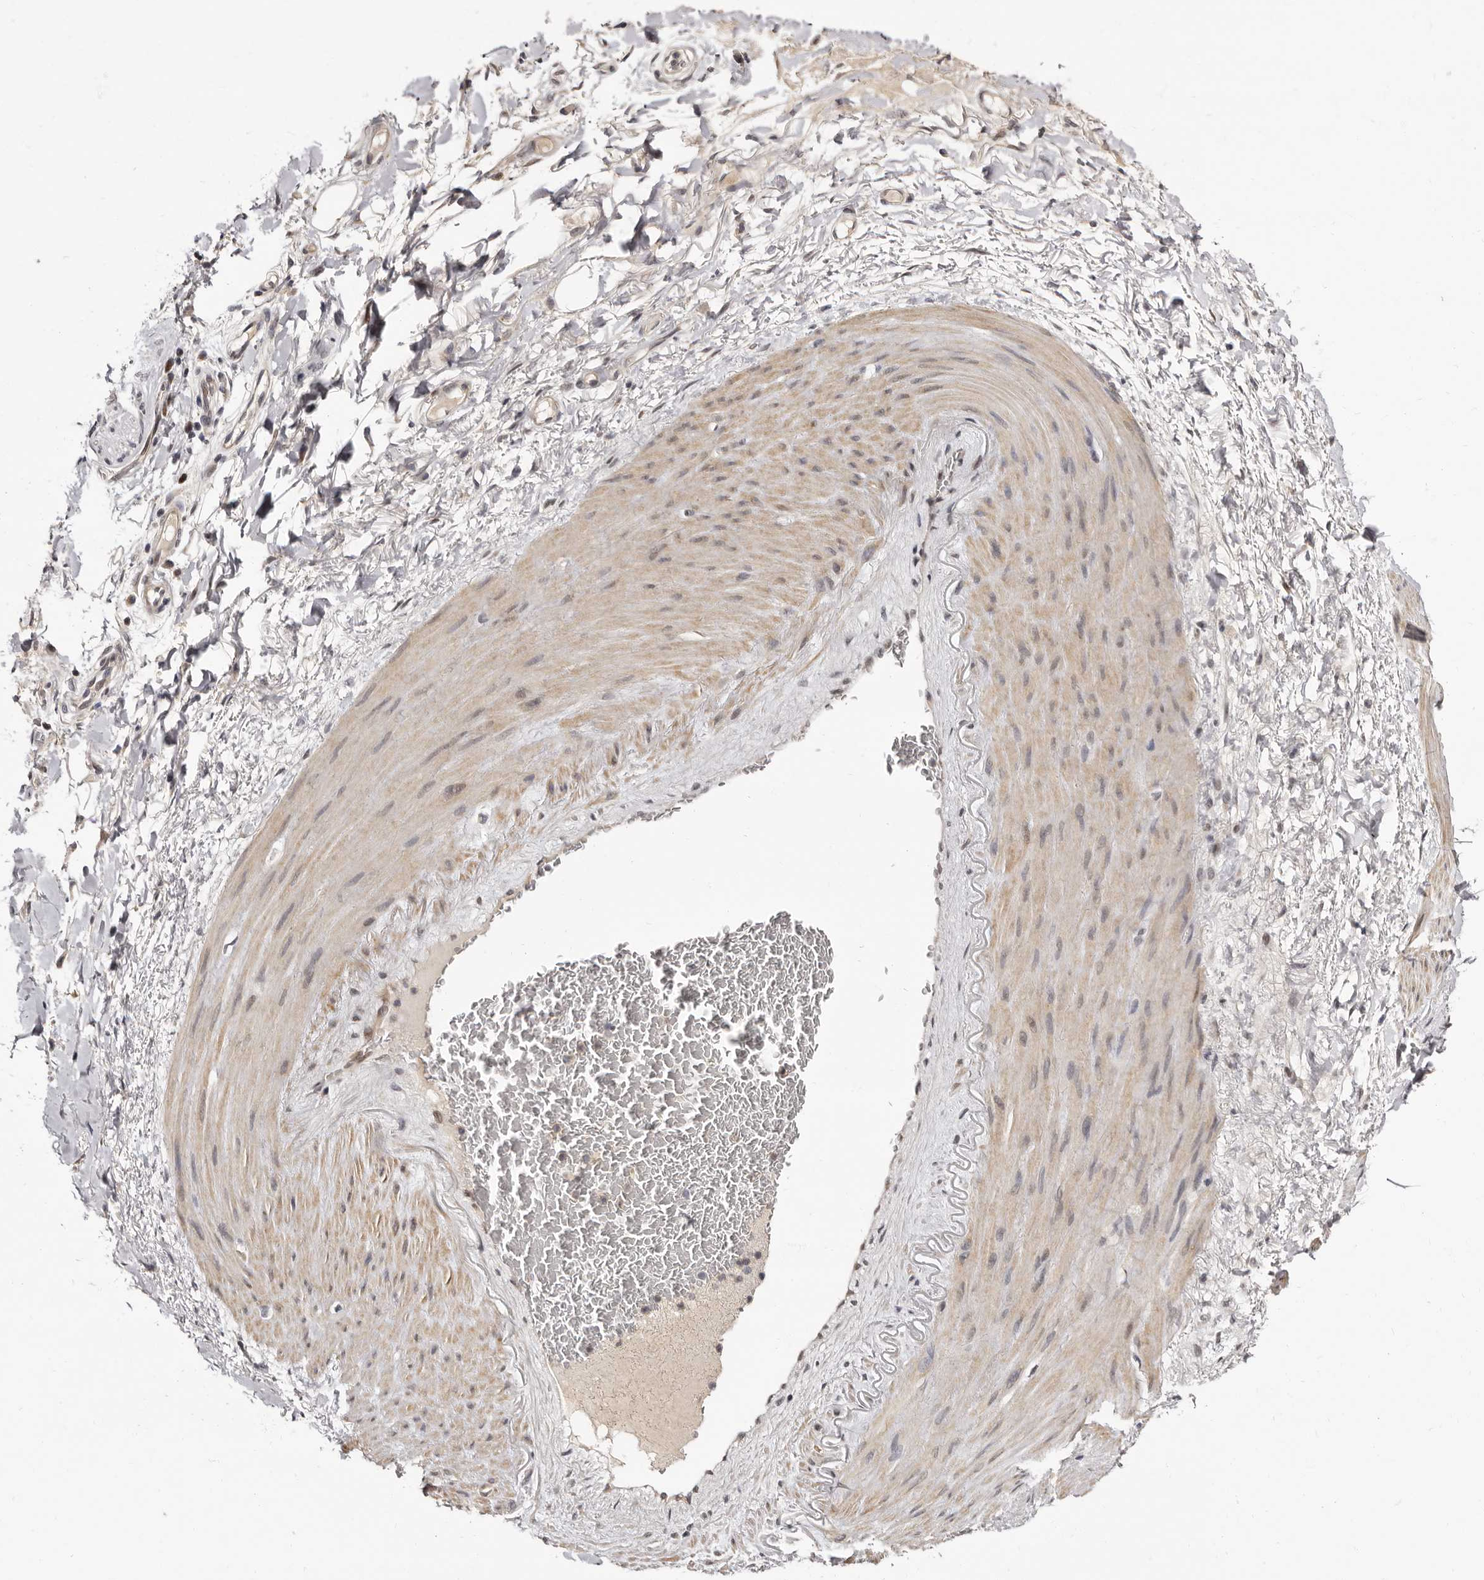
{"staining": {"intensity": "moderate", "quantity": ">75%", "location": "cytoplasmic/membranous"}, "tissue": "adipose tissue", "cell_type": "Adipocytes", "image_type": "normal", "snomed": [{"axis": "morphology", "description": "Normal tissue, NOS"}, {"axis": "morphology", "description": "Adenocarcinoma, NOS"}, {"axis": "topography", "description": "Esophagus"}], "caption": "Protein staining of normal adipose tissue displays moderate cytoplasmic/membranous expression in approximately >75% of adipocytes.", "gene": "ZNF326", "patient": {"sex": "male", "age": 62}}